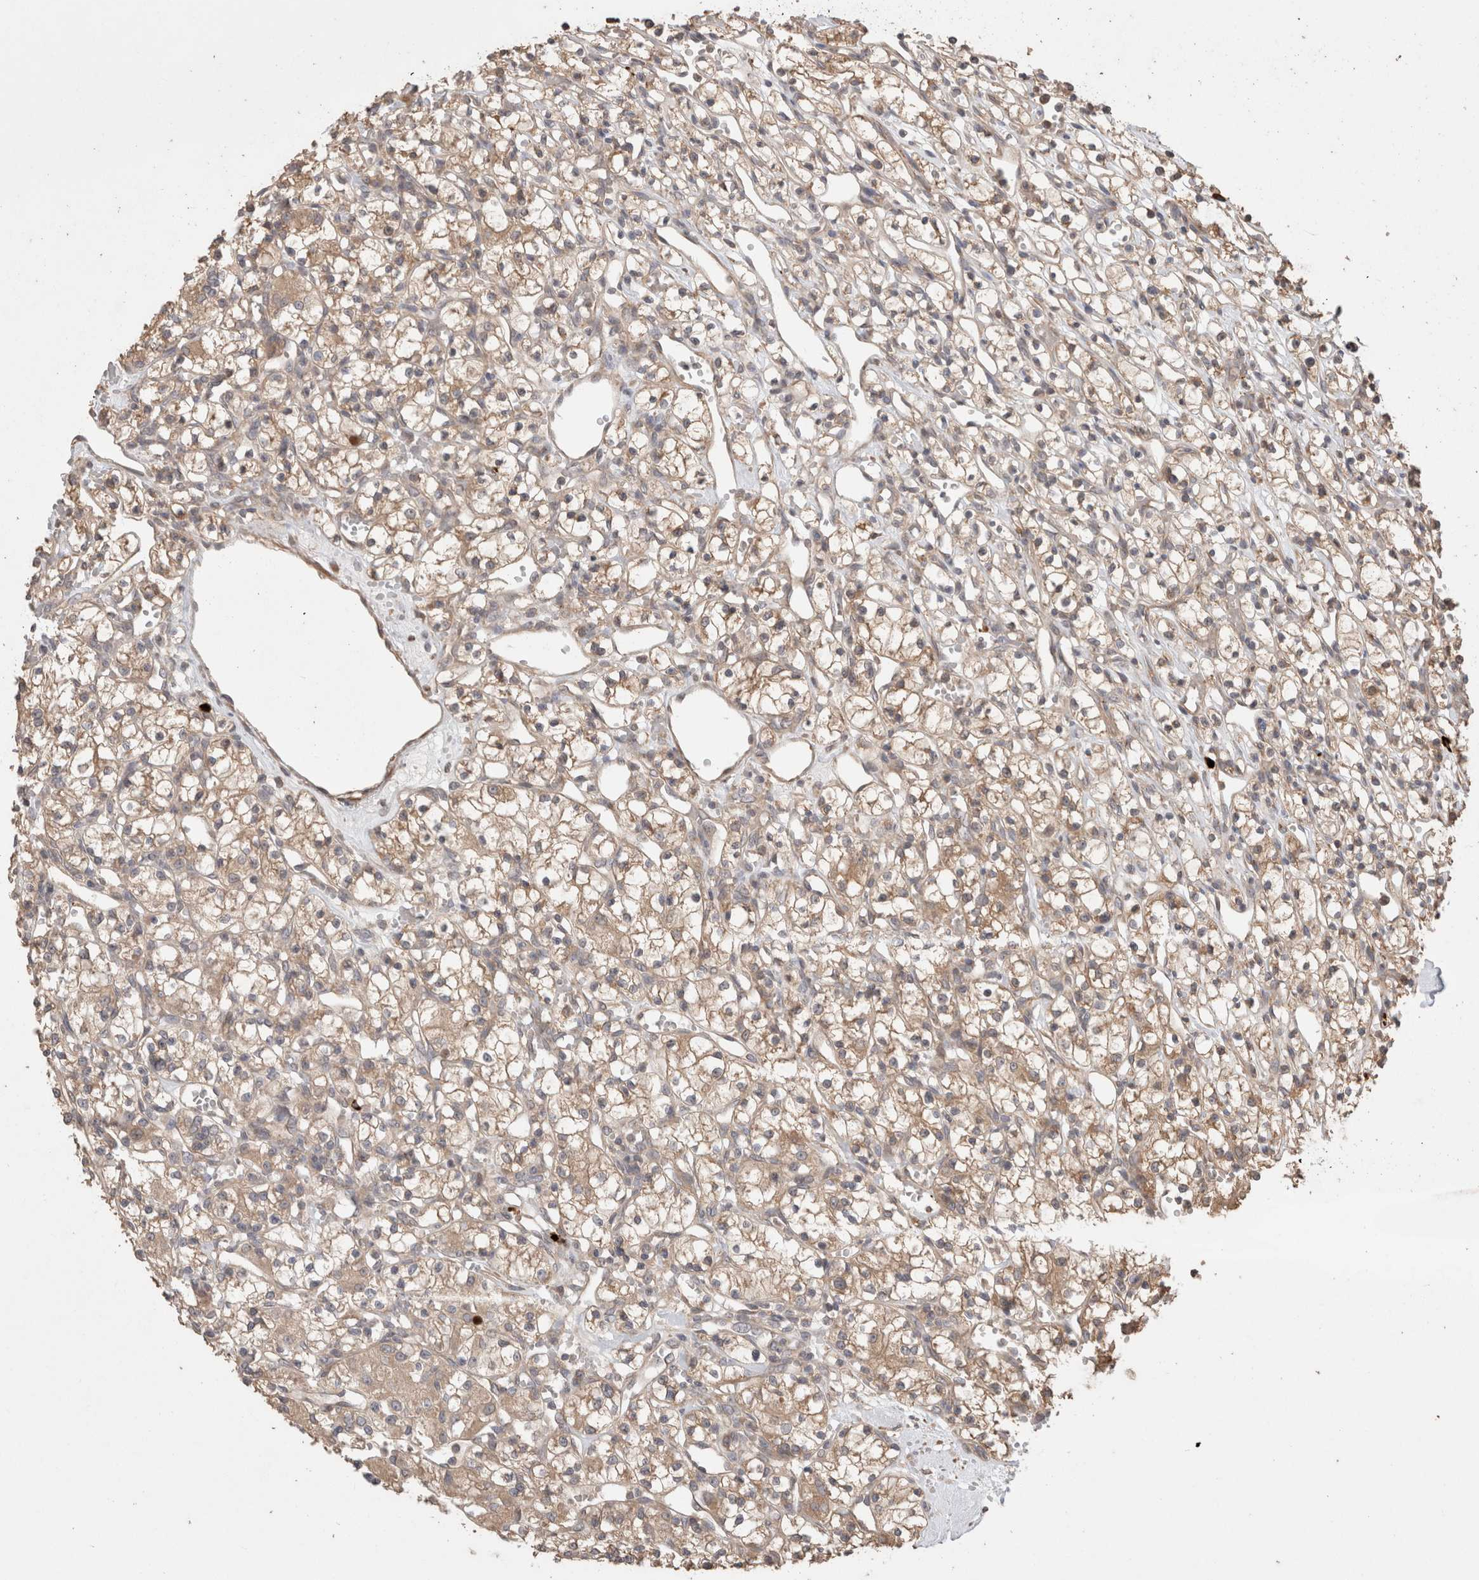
{"staining": {"intensity": "weak", "quantity": "25%-75%", "location": "cytoplasmic/membranous"}, "tissue": "renal cancer", "cell_type": "Tumor cells", "image_type": "cancer", "snomed": [{"axis": "morphology", "description": "Adenocarcinoma, NOS"}, {"axis": "topography", "description": "Kidney"}], "caption": "Immunohistochemical staining of adenocarcinoma (renal) demonstrates low levels of weak cytoplasmic/membranous staining in about 25%-75% of tumor cells.", "gene": "HROB", "patient": {"sex": "female", "age": 59}}